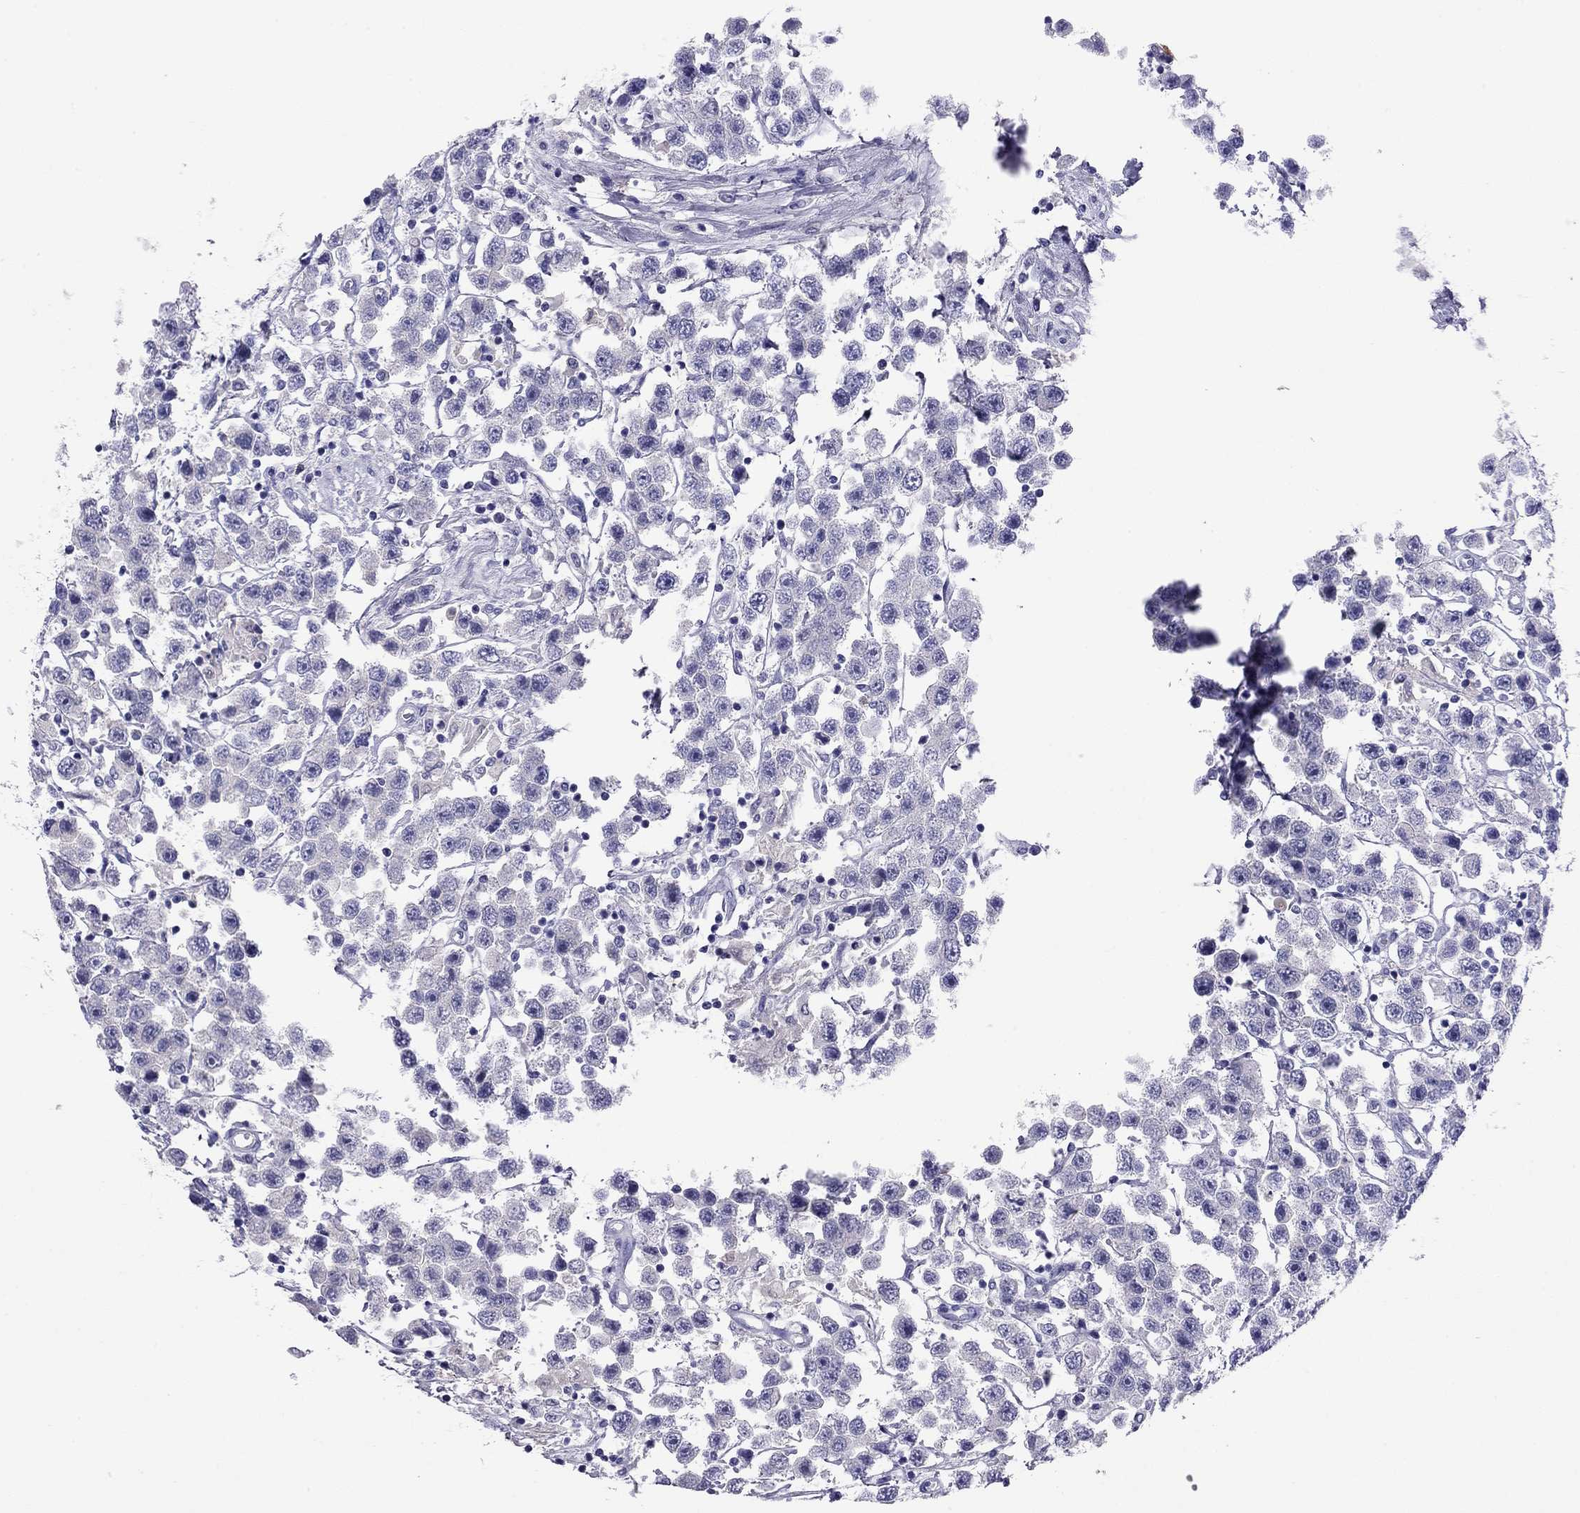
{"staining": {"intensity": "negative", "quantity": "none", "location": "none"}, "tissue": "testis cancer", "cell_type": "Tumor cells", "image_type": "cancer", "snomed": [{"axis": "morphology", "description": "Seminoma, NOS"}, {"axis": "topography", "description": "Testis"}], "caption": "The micrograph demonstrates no significant expression in tumor cells of testis seminoma.", "gene": "ODF4", "patient": {"sex": "male", "age": 45}}